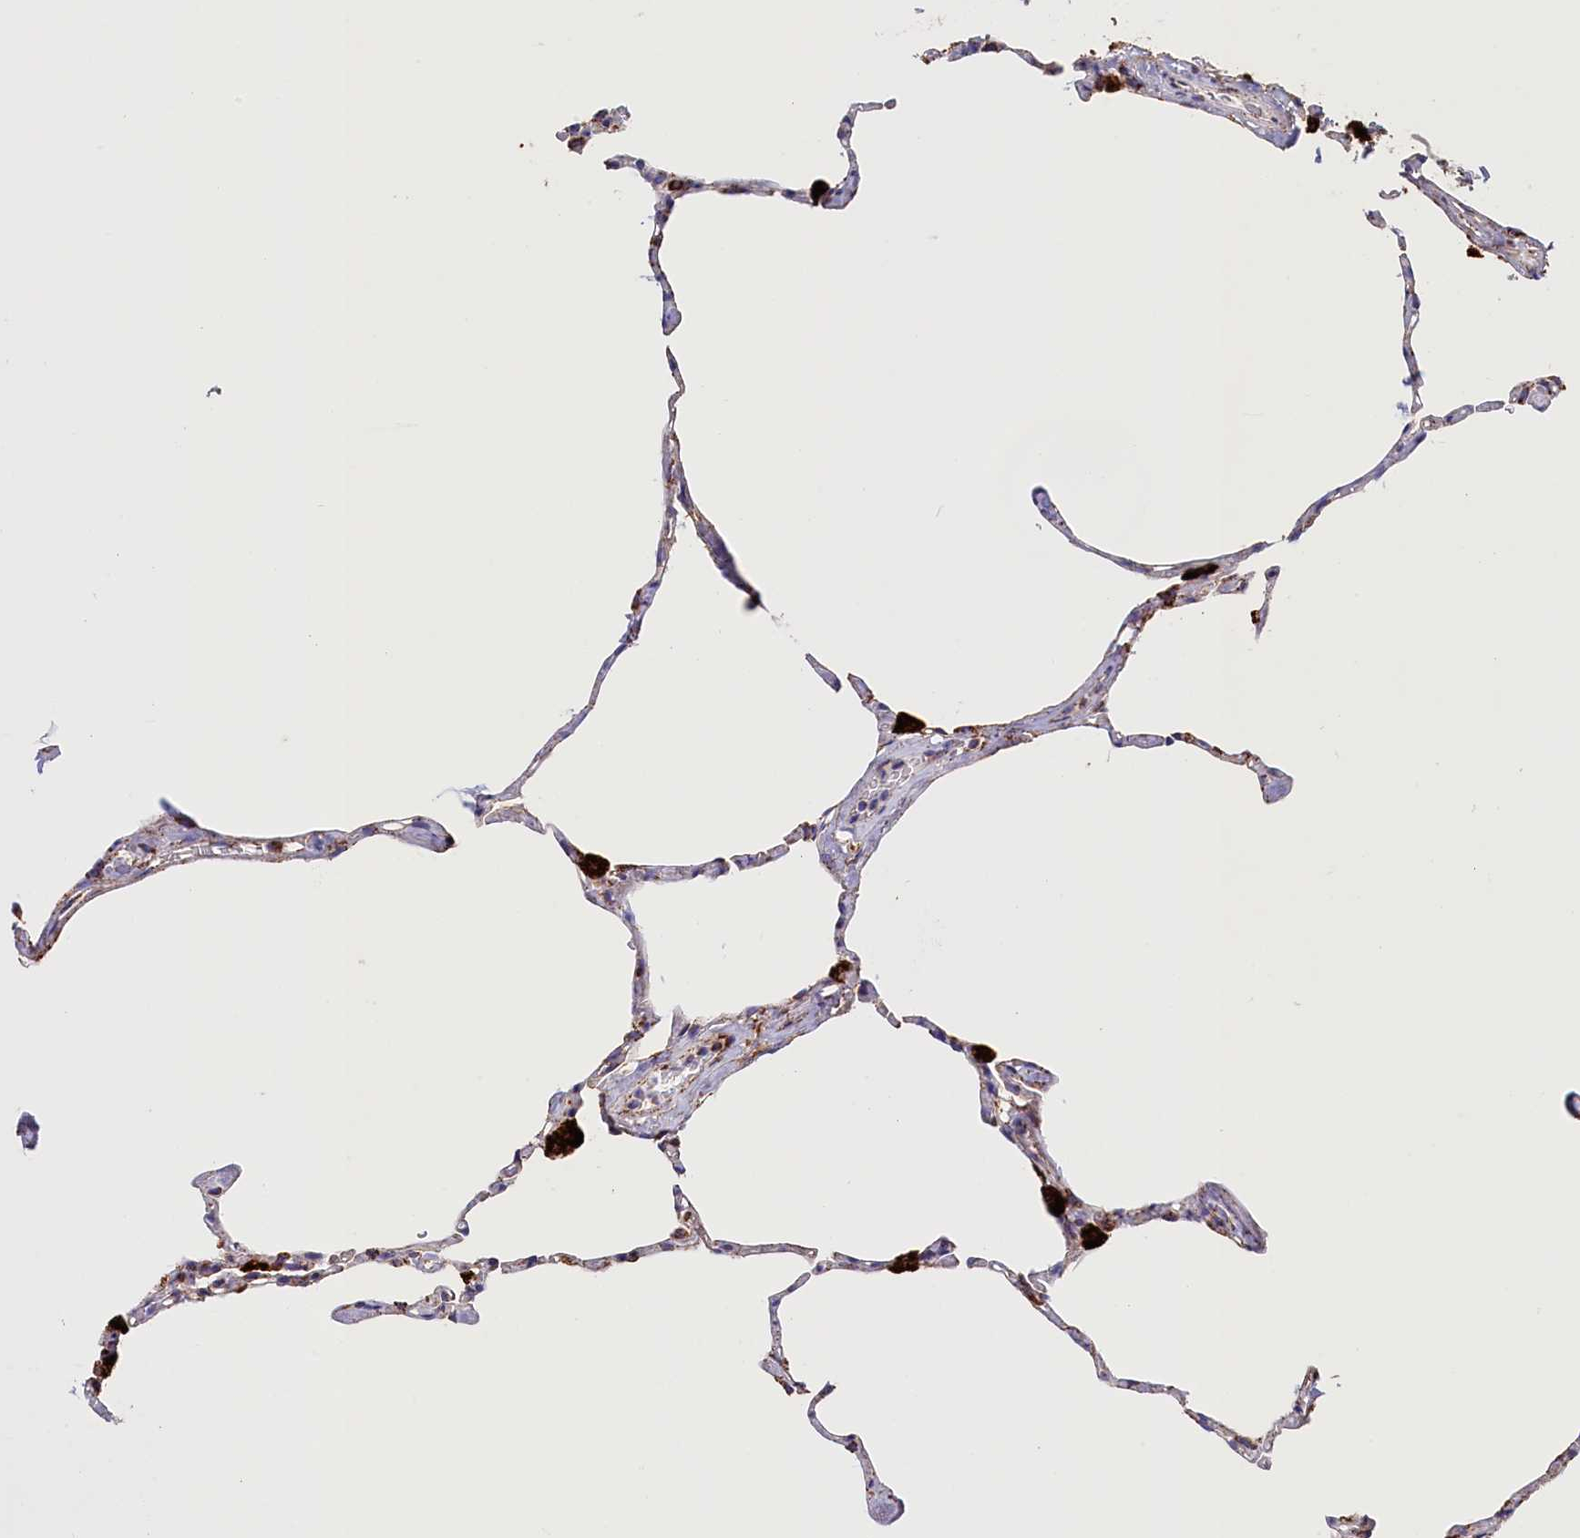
{"staining": {"intensity": "moderate", "quantity": "<25%", "location": "cytoplasmic/membranous"}, "tissue": "lung", "cell_type": "Alveolar cells", "image_type": "normal", "snomed": [{"axis": "morphology", "description": "Normal tissue, NOS"}, {"axis": "topography", "description": "Lung"}], "caption": "Lung stained with a brown dye demonstrates moderate cytoplasmic/membranous positive positivity in approximately <25% of alveolar cells.", "gene": "AKTIP", "patient": {"sex": "male", "age": 65}}